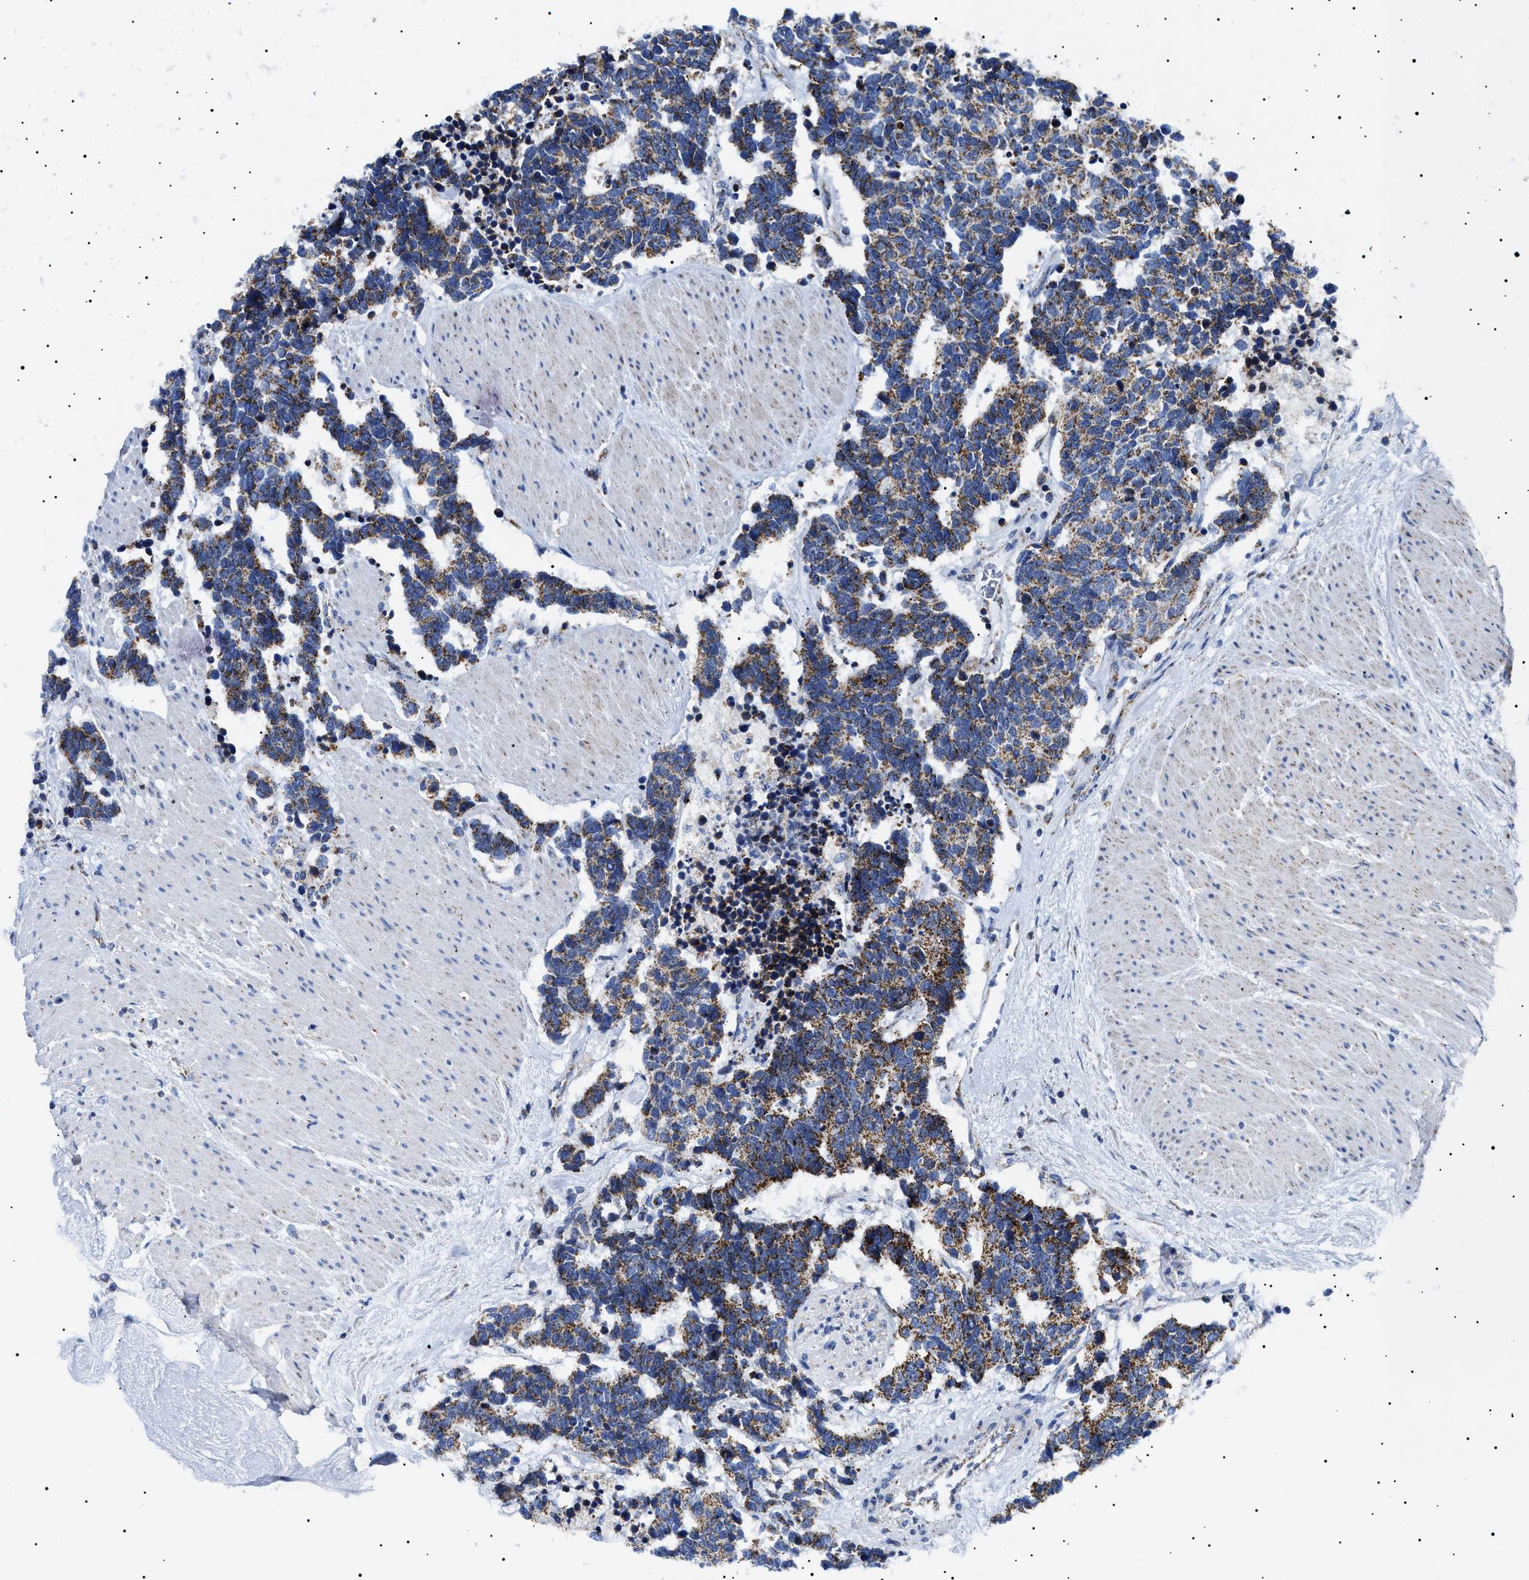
{"staining": {"intensity": "strong", "quantity": ">75%", "location": "cytoplasmic/membranous"}, "tissue": "carcinoid", "cell_type": "Tumor cells", "image_type": "cancer", "snomed": [{"axis": "morphology", "description": "Carcinoma, NOS"}, {"axis": "morphology", "description": "Carcinoid, malignant, NOS"}, {"axis": "topography", "description": "Urinary bladder"}], "caption": "Human carcinoma stained with a brown dye reveals strong cytoplasmic/membranous positive expression in approximately >75% of tumor cells.", "gene": "CHRDL2", "patient": {"sex": "male", "age": 57}}